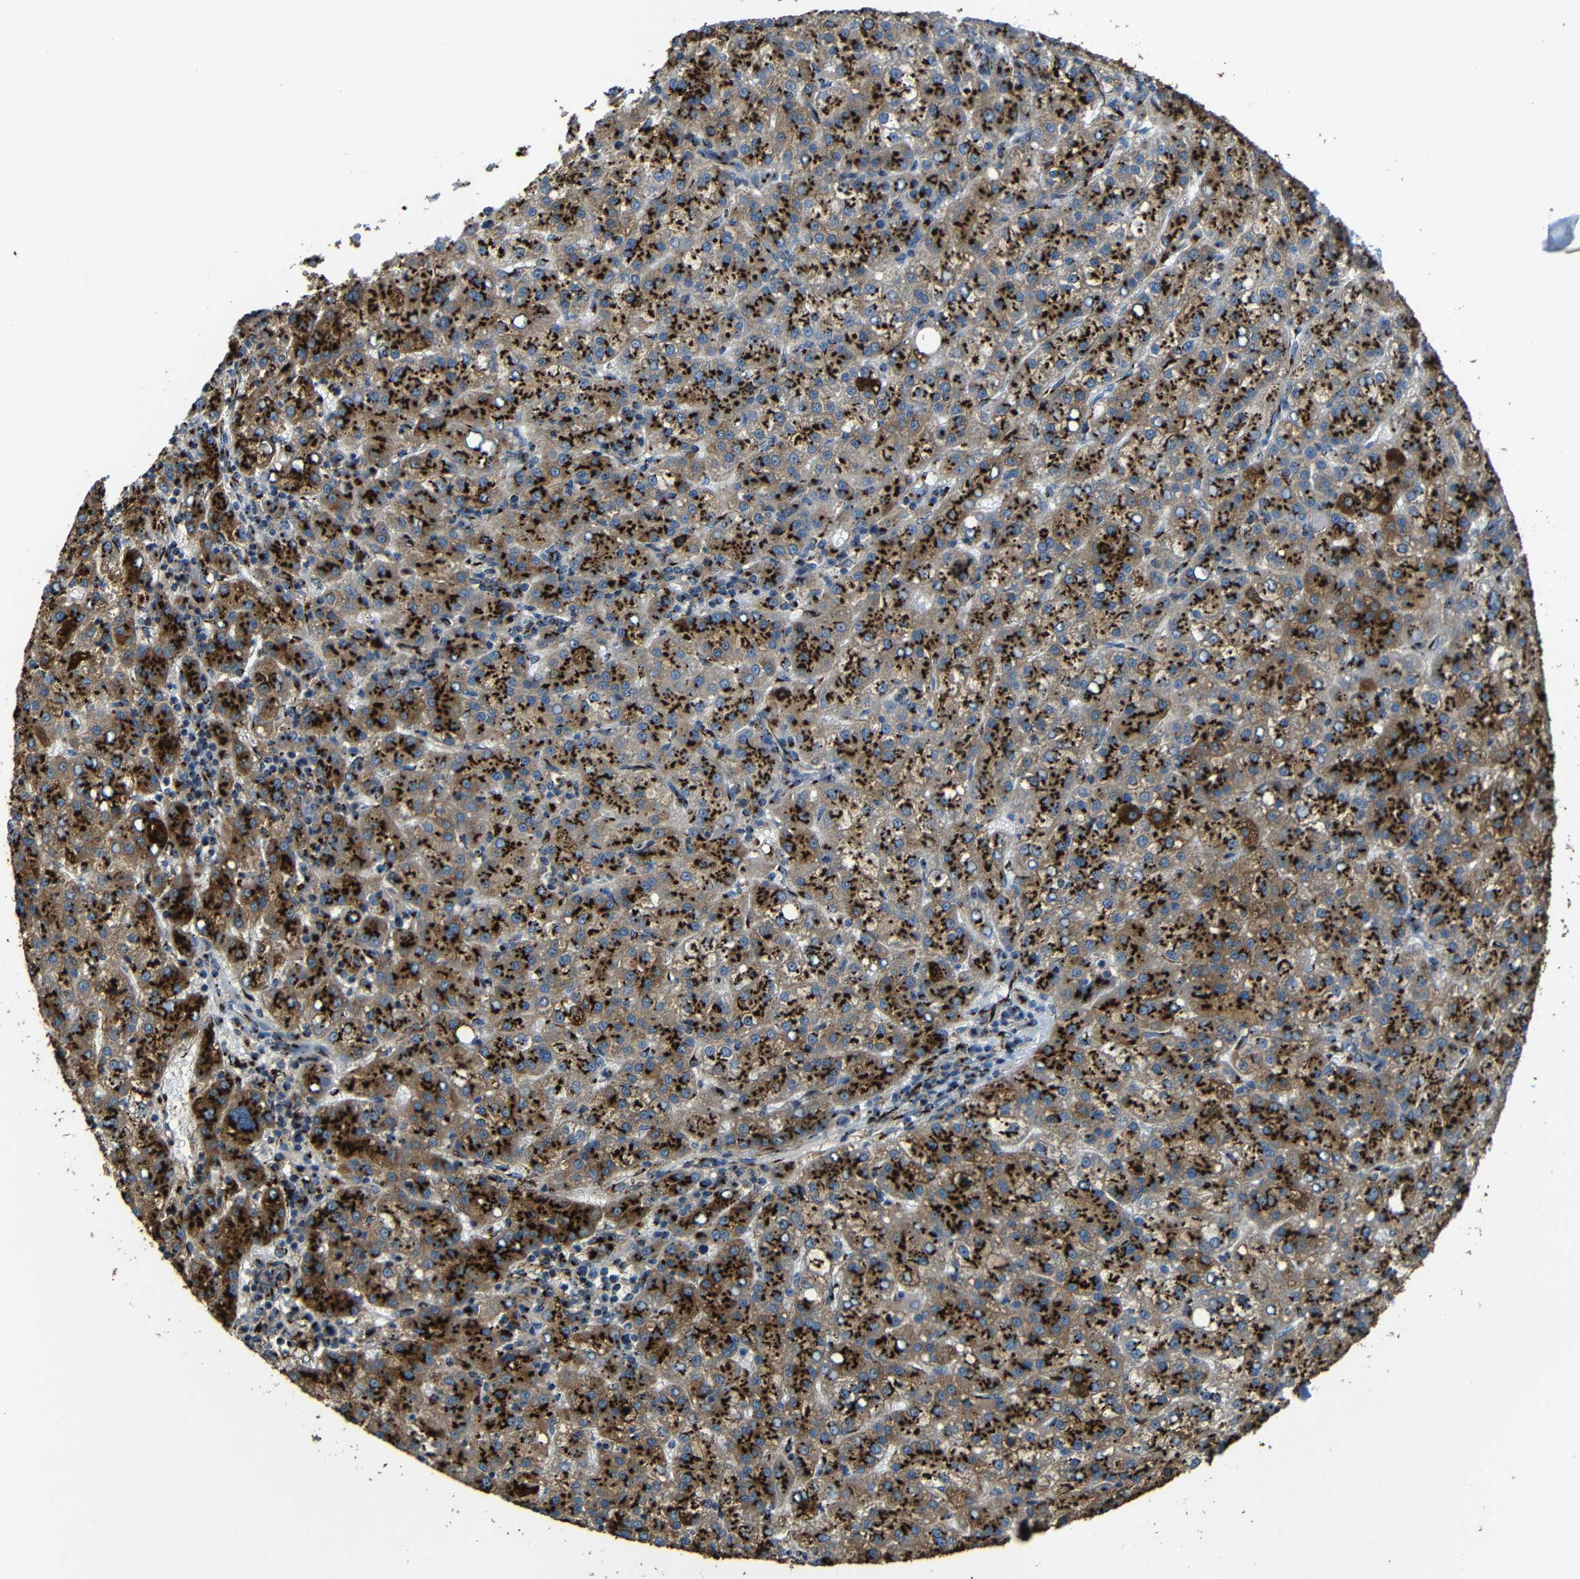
{"staining": {"intensity": "strong", "quantity": ">75%", "location": "cytoplasmic/membranous"}, "tissue": "liver cancer", "cell_type": "Tumor cells", "image_type": "cancer", "snomed": [{"axis": "morphology", "description": "Carcinoma, Hepatocellular, NOS"}, {"axis": "topography", "description": "Liver"}], "caption": "Hepatocellular carcinoma (liver) stained for a protein (brown) exhibits strong cytoplasmic/membranous positive positivity in about >75% of tumor cells.", "gene": "TGOLN2", "patient": {"sex": "female", "age": 58}}